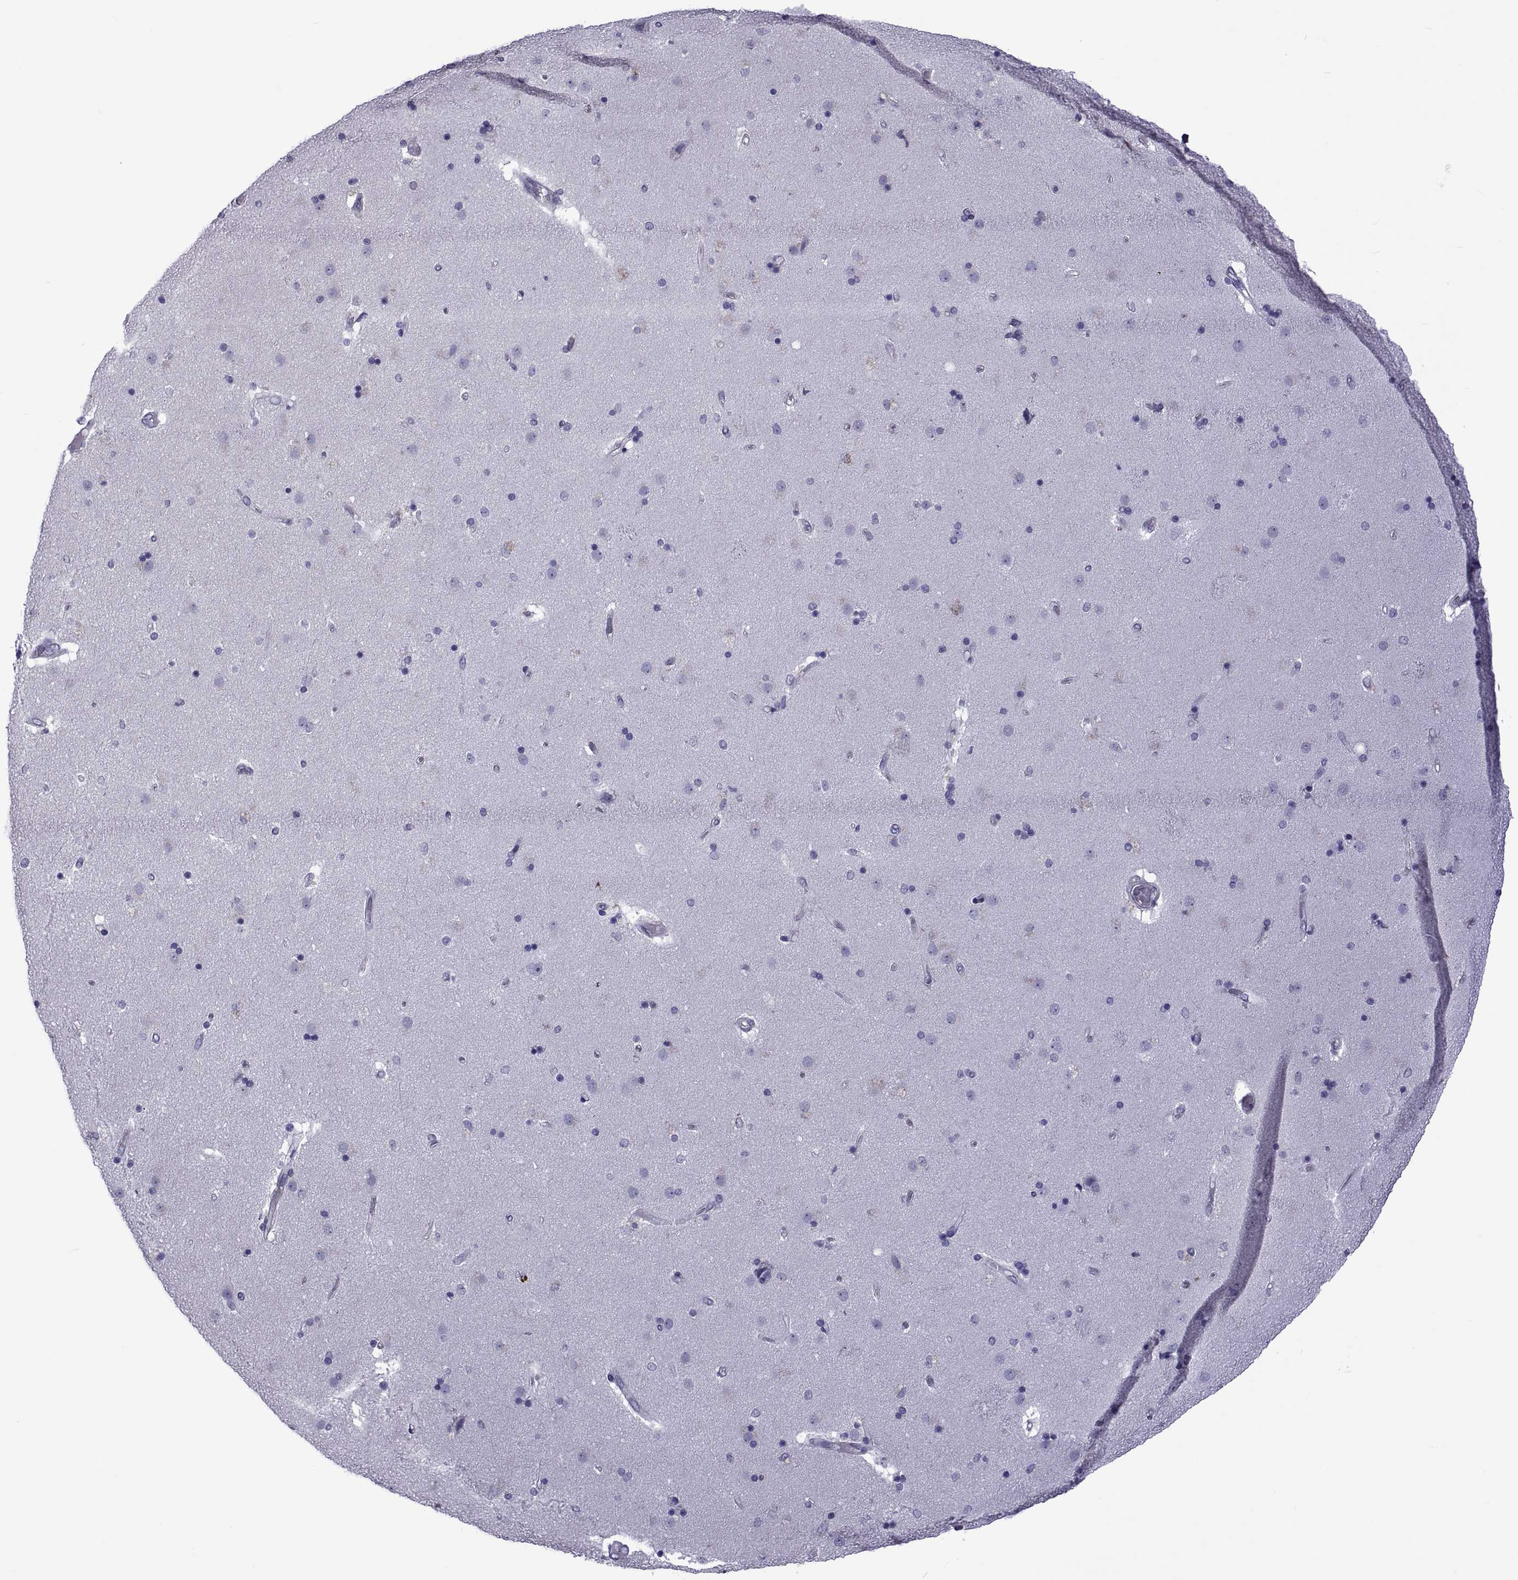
{"staining": {"intensity": "negative", "quantity": "none", "location": "none"}, "tissue": "caudate", "cell_type": "Glial cells", "image_type": "normal", "snomed": [{"axis": "morphology", "description": "Normal tissue, NOS"}, {"axis": "topography", "description": "Lateral ventricle wall"}], "caption": "A micrograph of human caudate is negative for staining in glial cells.", "gene": "LCN9", "patient": {"sex": "female", "age": 71}}